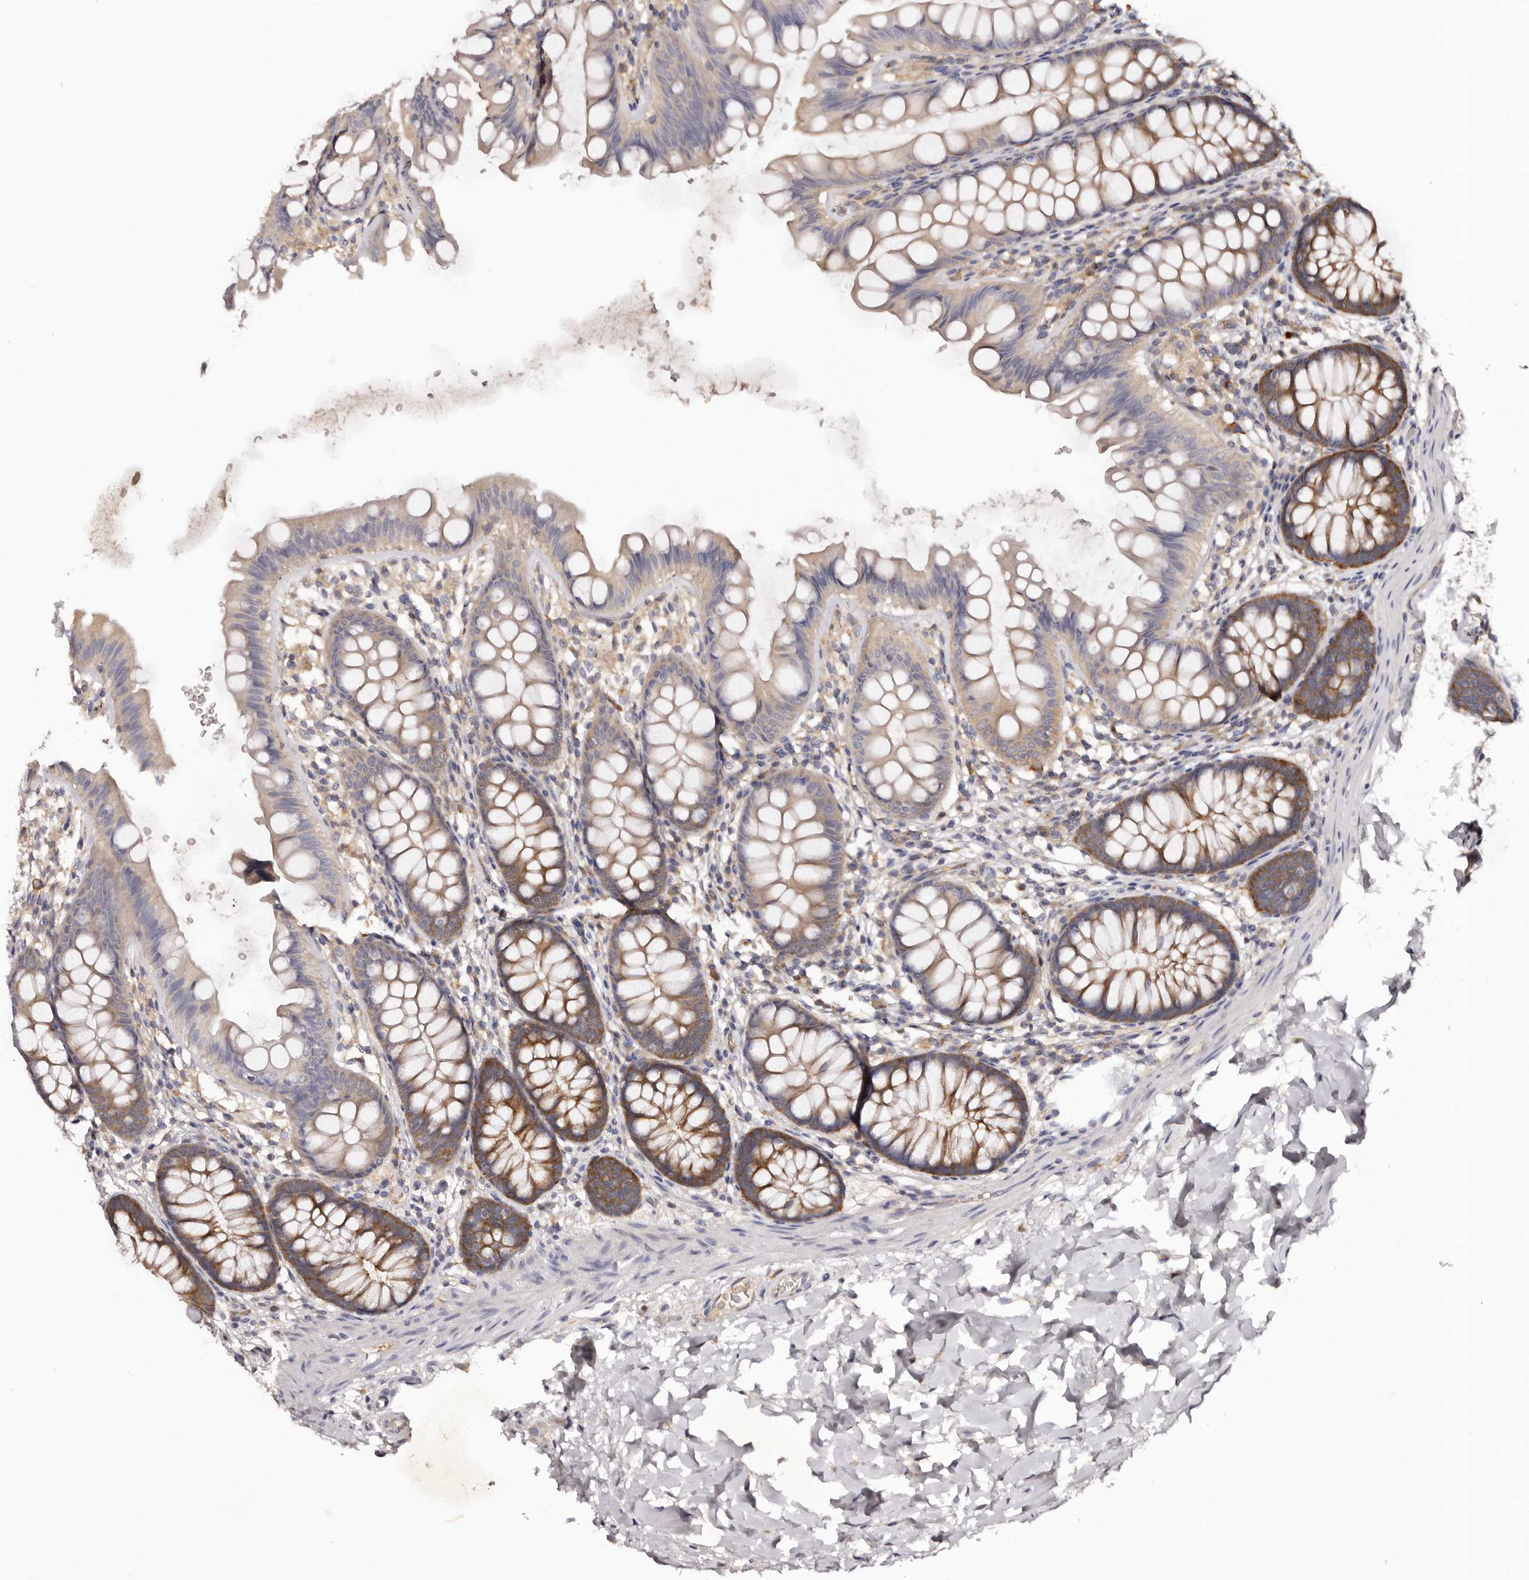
{"staining": {"intensity": "negative", "quantity": "none", "location": "none"}, "tissue": "colon", "cell_type": "Endothelial cells", "image_type": "normal", "snomed": [{"axis": "morphology", "description": "Normal tissue, NOS"}, {"axis": "topography", "description": "Colon"}], "caption": "This histopathology image is of unremarkable colon stained with immunohistochemistry to label a protein in brown with the nuclei are counter-stained blue. There is no expression in endothelial cells.", "gene": "LTV1", "patient": {"sex": "female", "age": 62}}